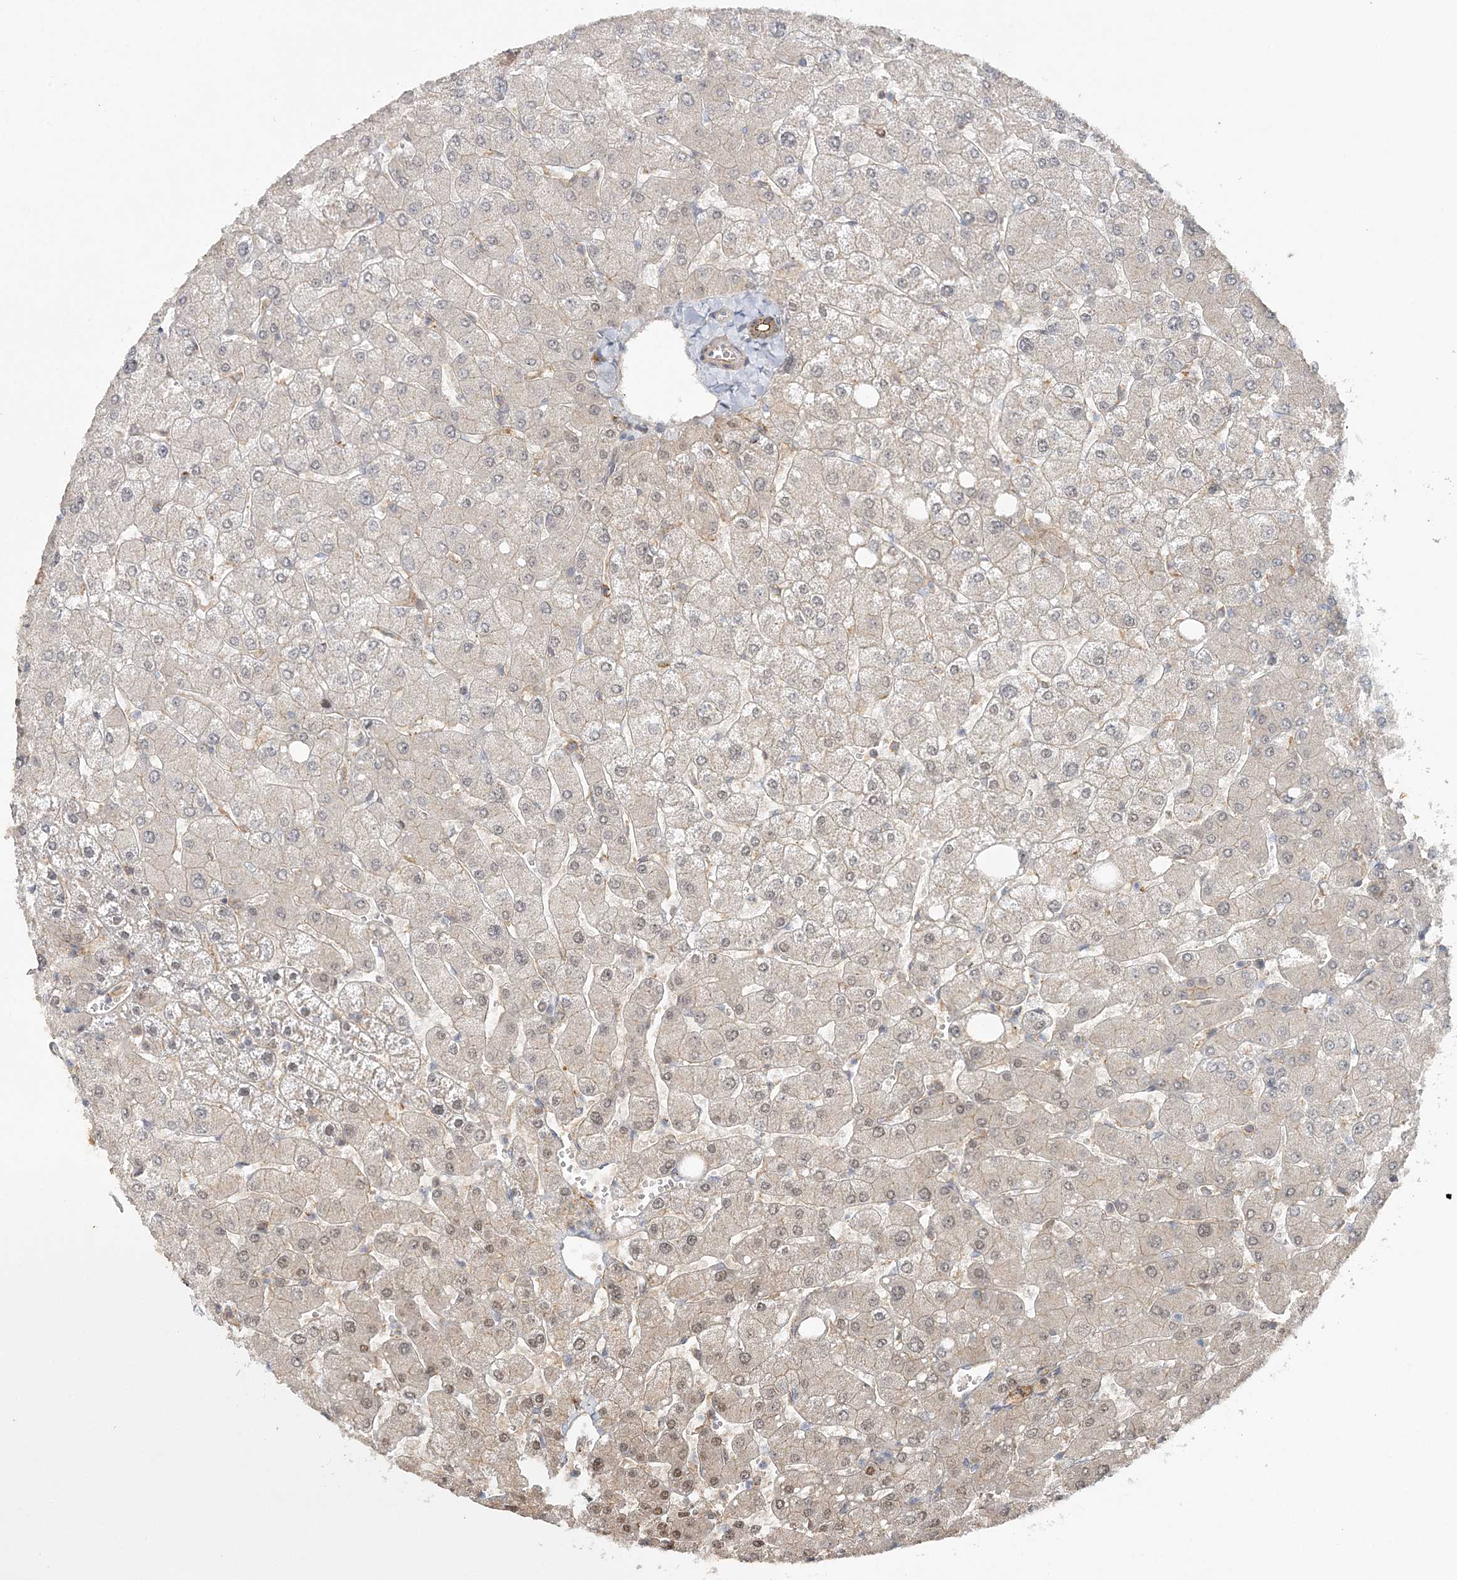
{"staining": {"intensity": "weak", "quantity": ">75%", "location": "cytoplasmic/membranous"}, "tissue": "liver", "cell_type": "Cholangiocytes", "image_type": "normal", "snomed": [{"axis": "morphology", "description": "Normal tissue, NOS"}, {"axis": "topography", "description": "Liver"}], "caption": "Immunohistochemistry photomicrograph of unremarkable liver: human liver stained using immunohistochemistry reveals low levels of weak protein expression localized specifically in the cytoplasmic/membranous of cholangiocytes, appearing as a cytoplasmic/membranous brown color.", "gene": "MAT2B", "patient": {"sex": "male", "age": 55}}